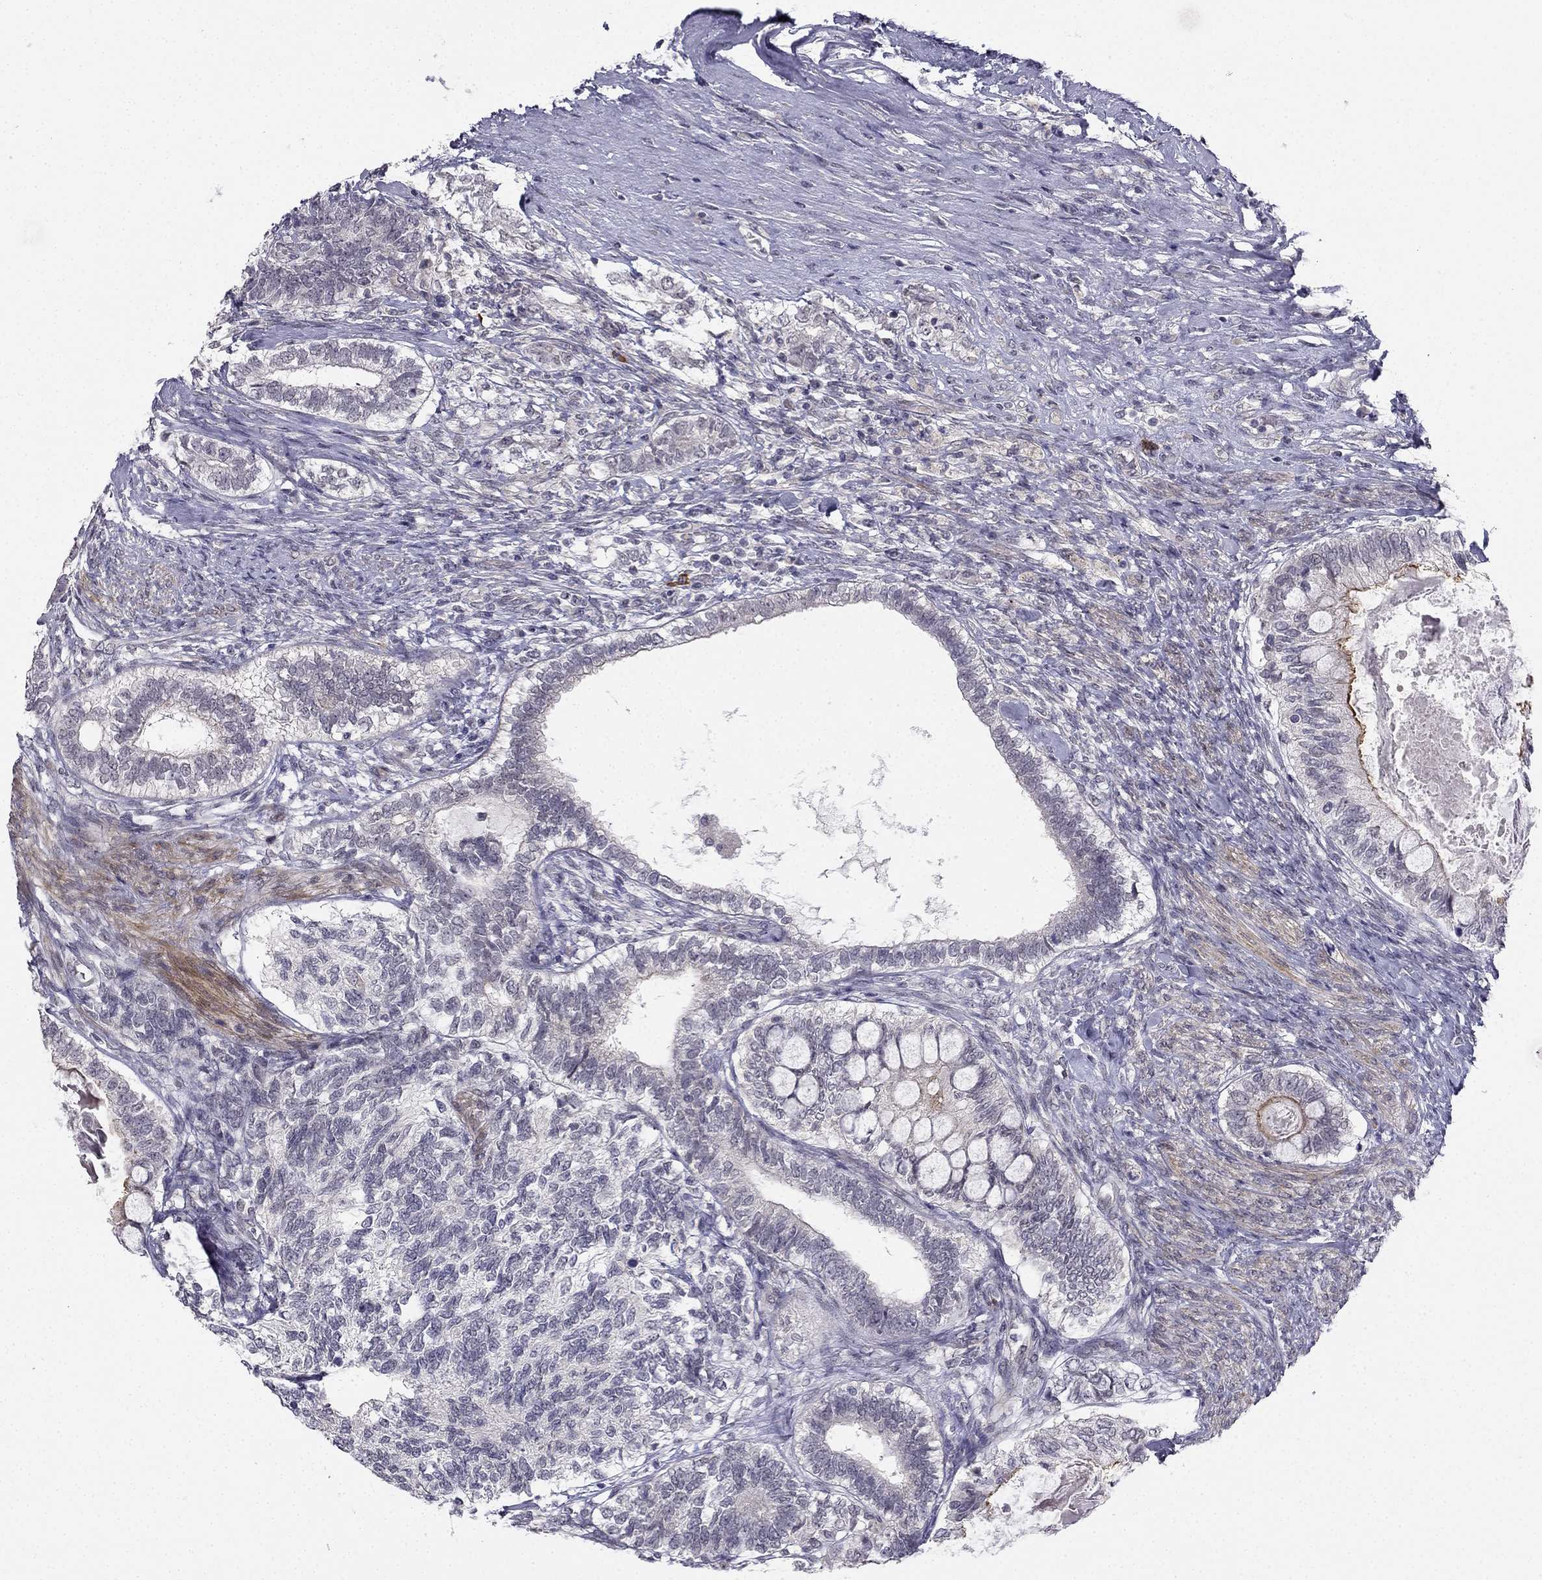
{"staining": {"intensity": "negative", "quantity": "none", "location": "none"}, "tissue": "testis cancer", "cell_type": "Tumor cells", "image_type": "cancer", "snomed": [{"axis": "morphology", "description": "Seminoma, NOS"}, {"axis": "morphology", "description": "Carcinoma, Embryonal, NOS"}, {"axis": "topography", "description": "Testis"}], "caption": "DAB immunohistochemical staining of human embryonal carcinoma (testis) reveals no significant expression in tumor cells. (DAB immunohistochemistry visualized using brightfield microscopy, high magnification).", "gene": "CHST8", "patient": {"sex": "male", "age": 41}}